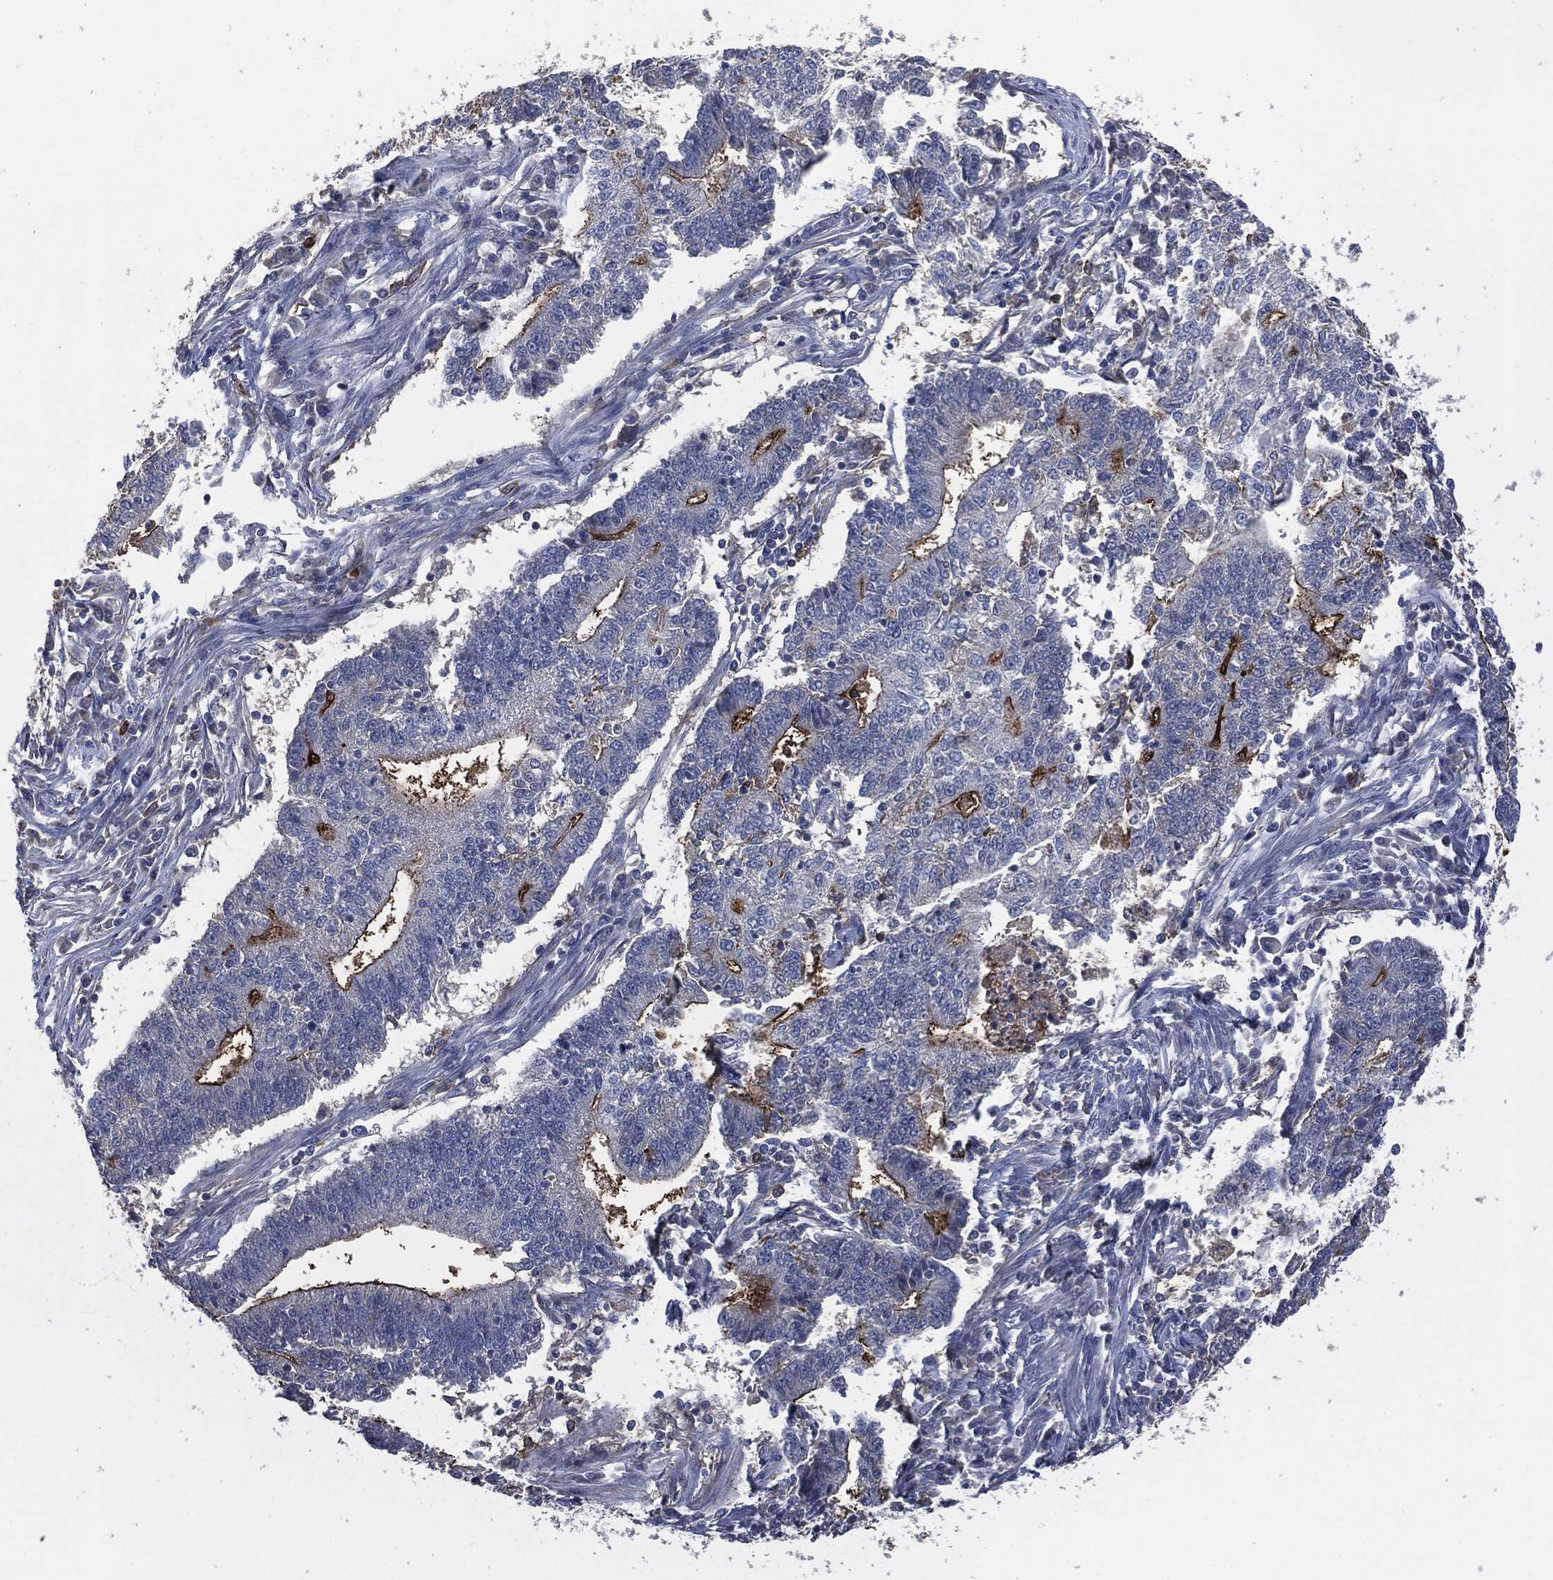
{"staining": {"intensity": "strong", "quantity": "25%-75%", "location": "cytoplasmic/membranous"}, "tissue": "endometrial cancer", "cell_type": "Tumor cells", "image_type": "cancer", "snomed": [{"axis": "morphology", "description": "Adenocarcinoma, NOS"}, {"axis": "topography", "description": "Uterus"}, {"axis": "topography", "description": "Endometrium"}], "caption": "A photomicrograph of human endometrial cancer stained for a protein reveals strong cytoplasmic/membranous brown staining in tumor cells.", "gene": "CD33", "patient": {"sex": "female", "age": 54}}